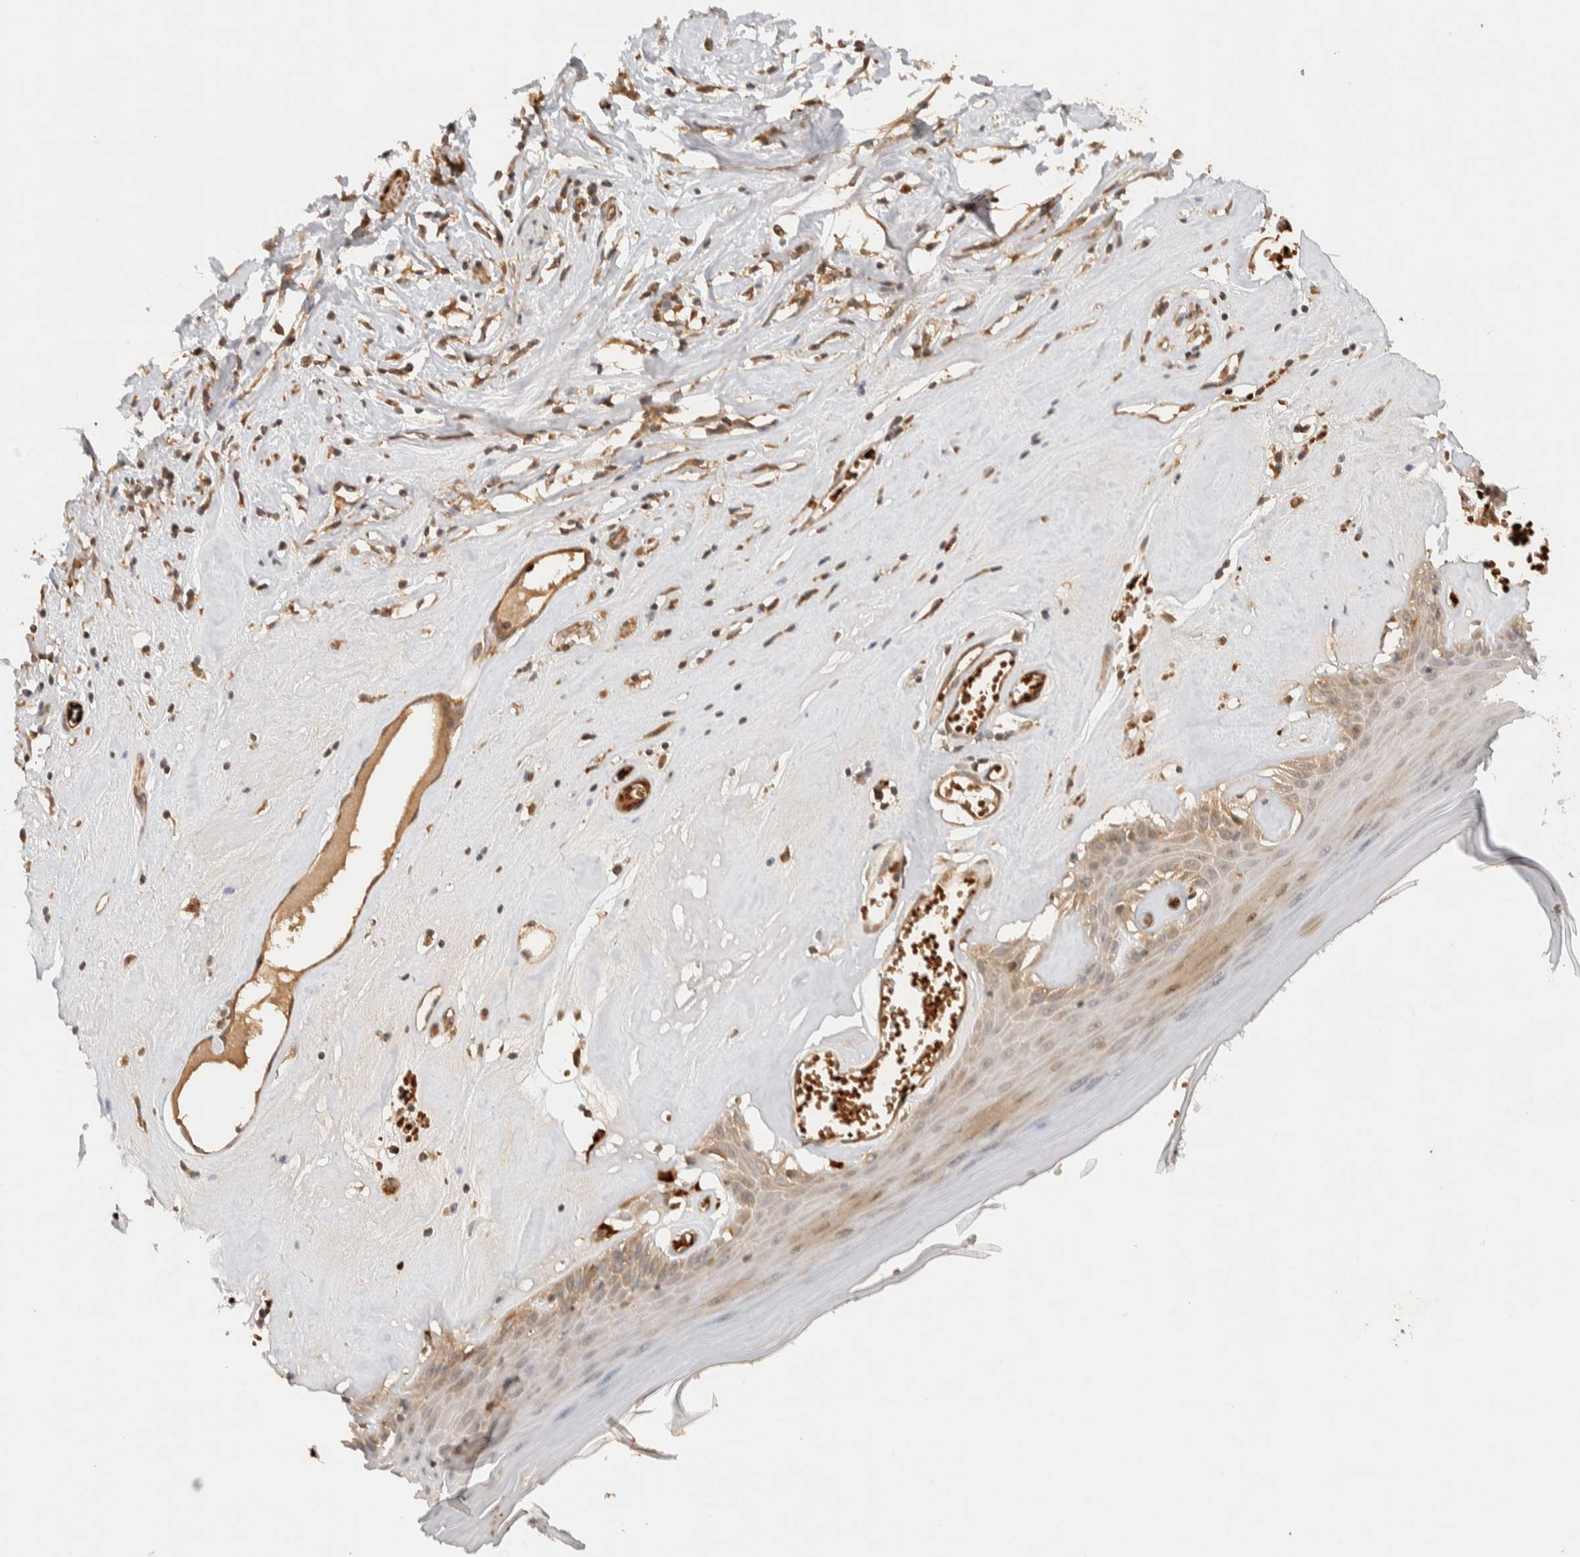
{"staining": {"intensity": "moderate", "quantity": ">75%", "location": "cytoplasmic/membranous"}, "tissue": "skin", "cell_type": "Epidermal cells", "image_type": "normal", "snomed": [{"axis": "morphology", "description": "Normal tissue, NOS"}, {"axis": "morphology", "description": "Inflammation, NOS"}, {"axis": "topography", "description": "Vulva"}], "caption": "Immunohistochemistry (IHC) (DAB) staining of normal skin demonstrates moderate cytoplasmic/membranous protein staining in approximately >75% of epidermal cells.", "gene": "TTI2", "patient": {"sex": "female", "age": 84}}